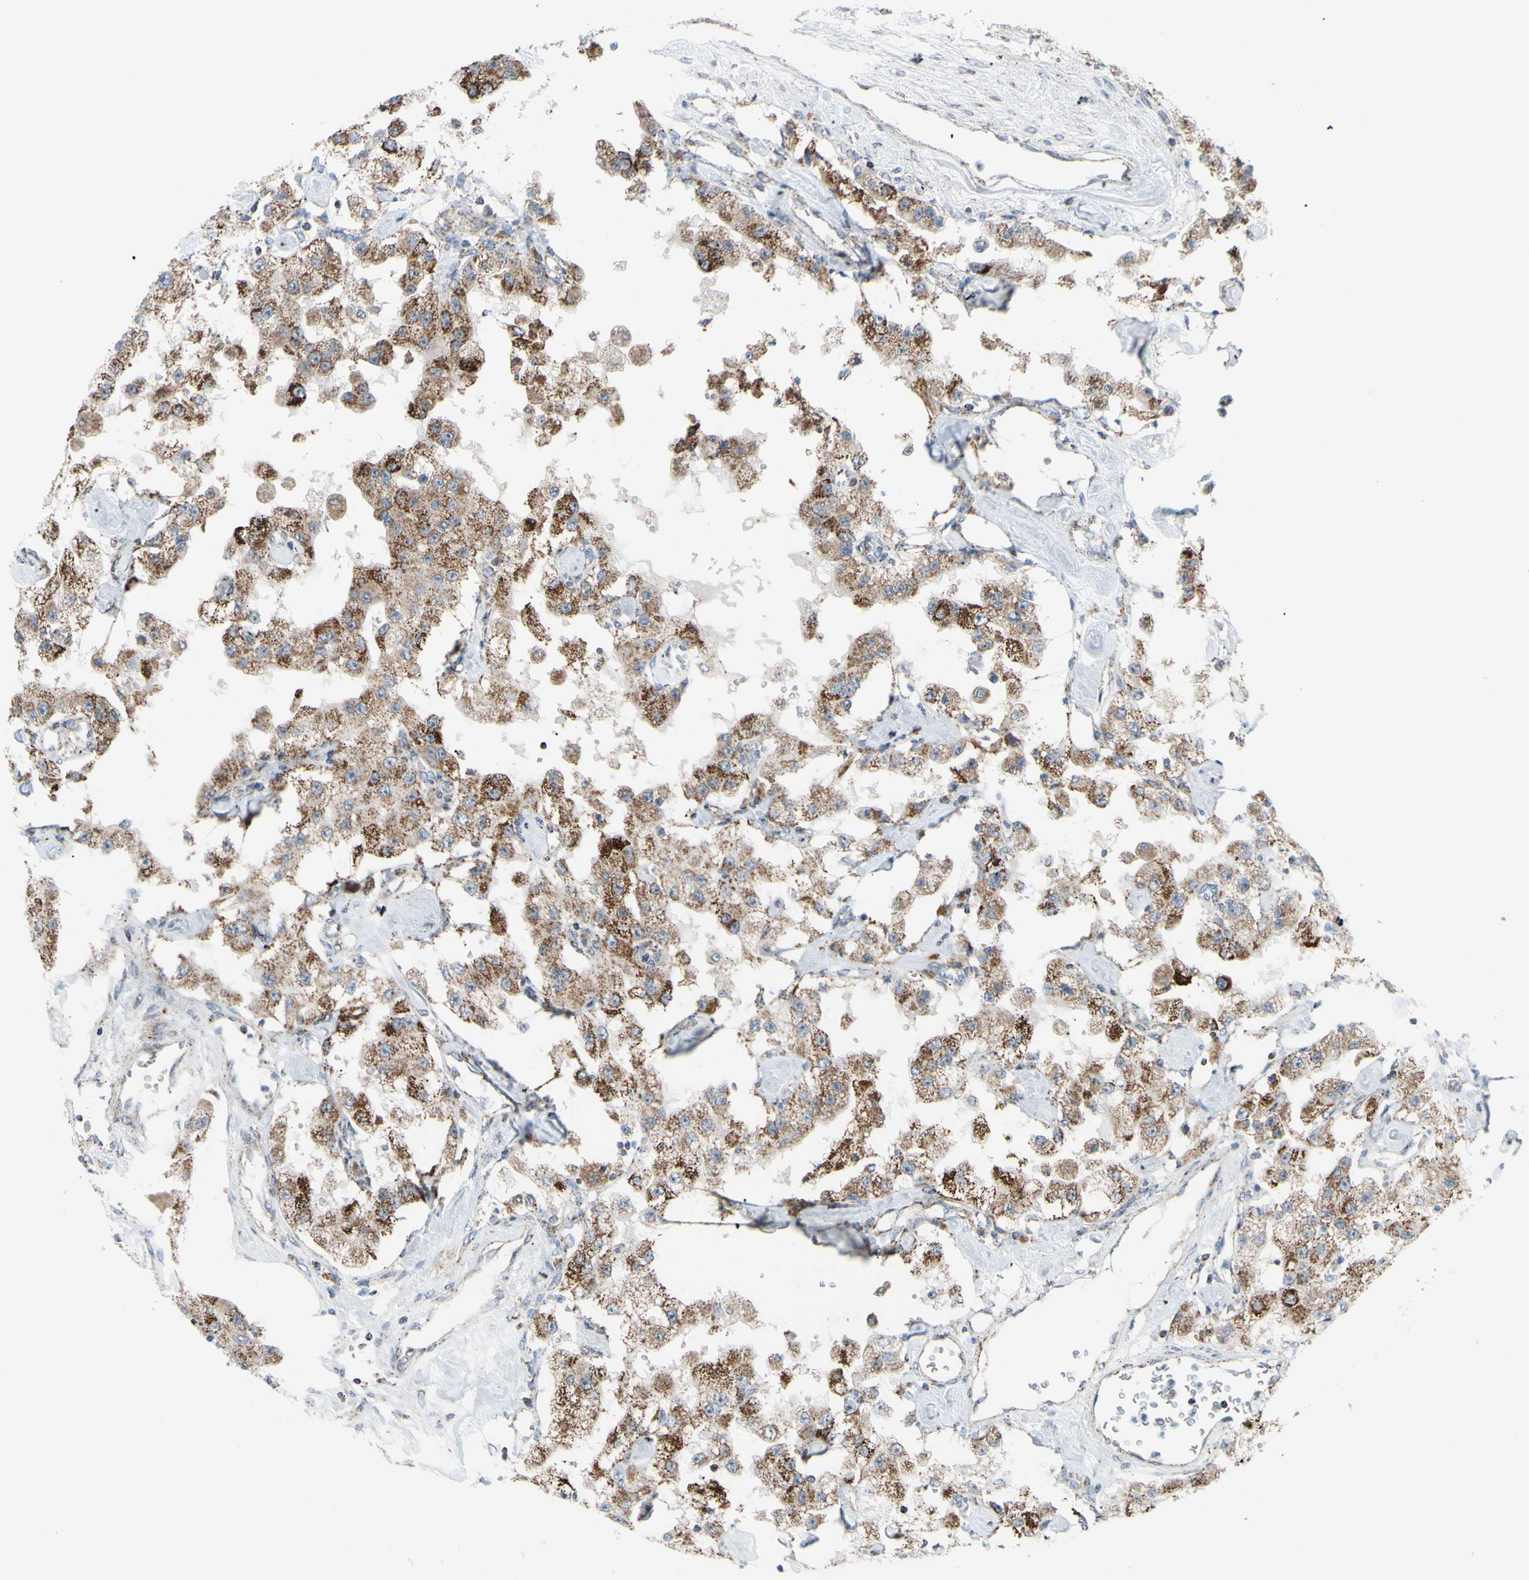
{"staining": {"intensity": "weak", "quantity": ">75%", "location": "cytoplasmic/membranous"}, "tissue": "carcinoid", "cell_type": "Tumor cells", "image_type": "cancer", "snomed": [{"axis": "morphology", "description": "Carcinoid, malignant, NOS"}, {"axis": "topography", "description": "Pancreas"}], "caption": "The immunohistochemical stain highlights weak cytoplasmic/membranous expression in tumor cells of carcinoid tissue.", "gene": "GLT8D1", "patient": {"sex": "male", "age": 41}}